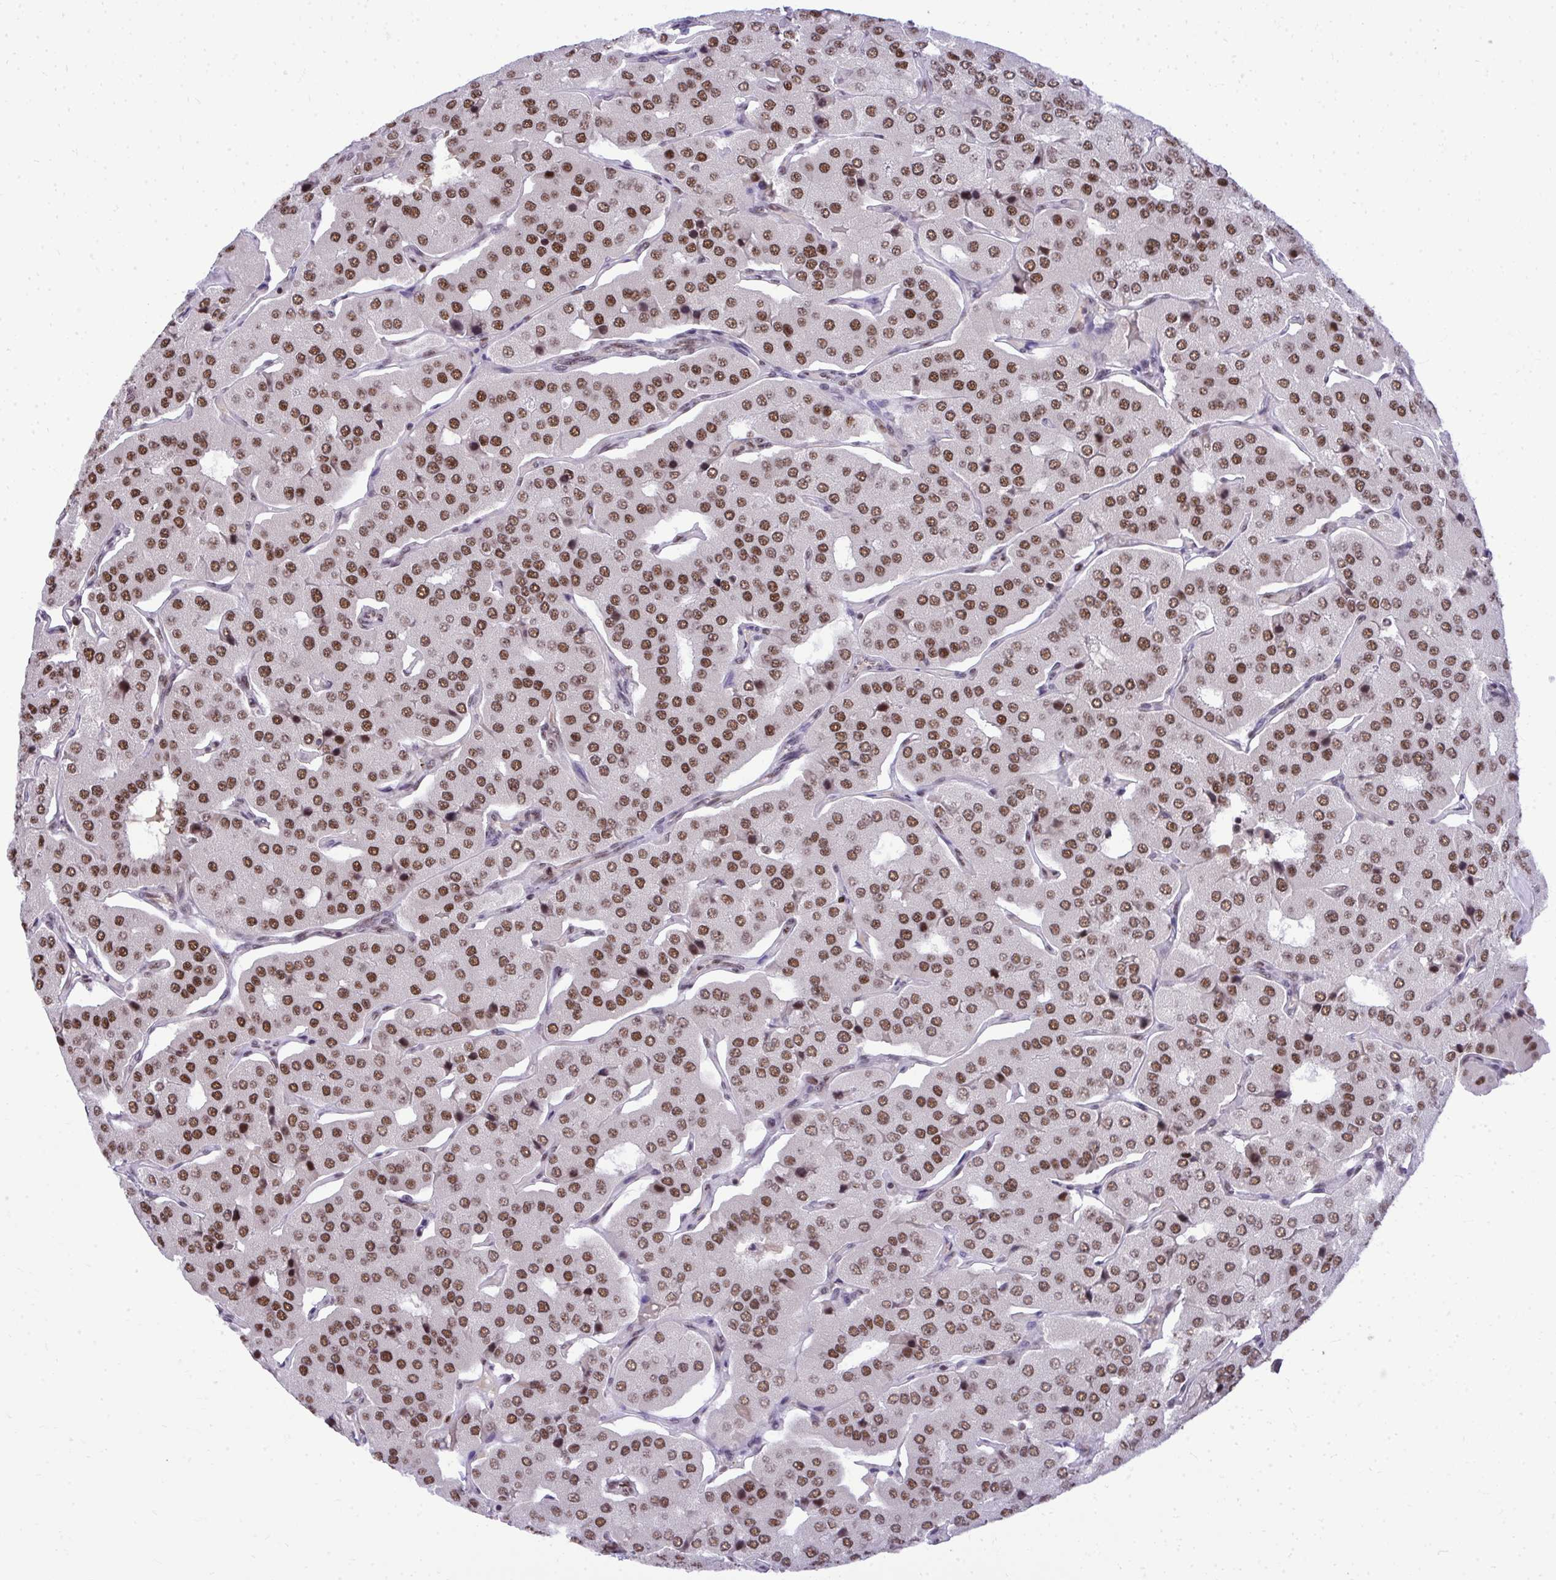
{"staining": {"intensity": "moderate", "quantity": ">75%", "location": "nuclear"}, "tissue": "parathyroid gland", "cell_type": "Glandular cells", "image_type": "normal", "snomed": [{"axis": "morphology", "description": "Normal tissue, NOS"}, {"axis": "morphology", "description": "Adenoma, NOS"}, {"axis": "topography", "description": "Parathyroid gland"}], "caption": "Immunohistochemistry (IHC) (DAB) staining of unremarkable parathyroid gland reveals moderate nuclear protein staining in approximately >75% of glandular cells. (brown staining indicates protein expression, while blue staining denotes nuclei).", "gene": "PRPF19", "patient": {"sex": "female", "age": 86}}